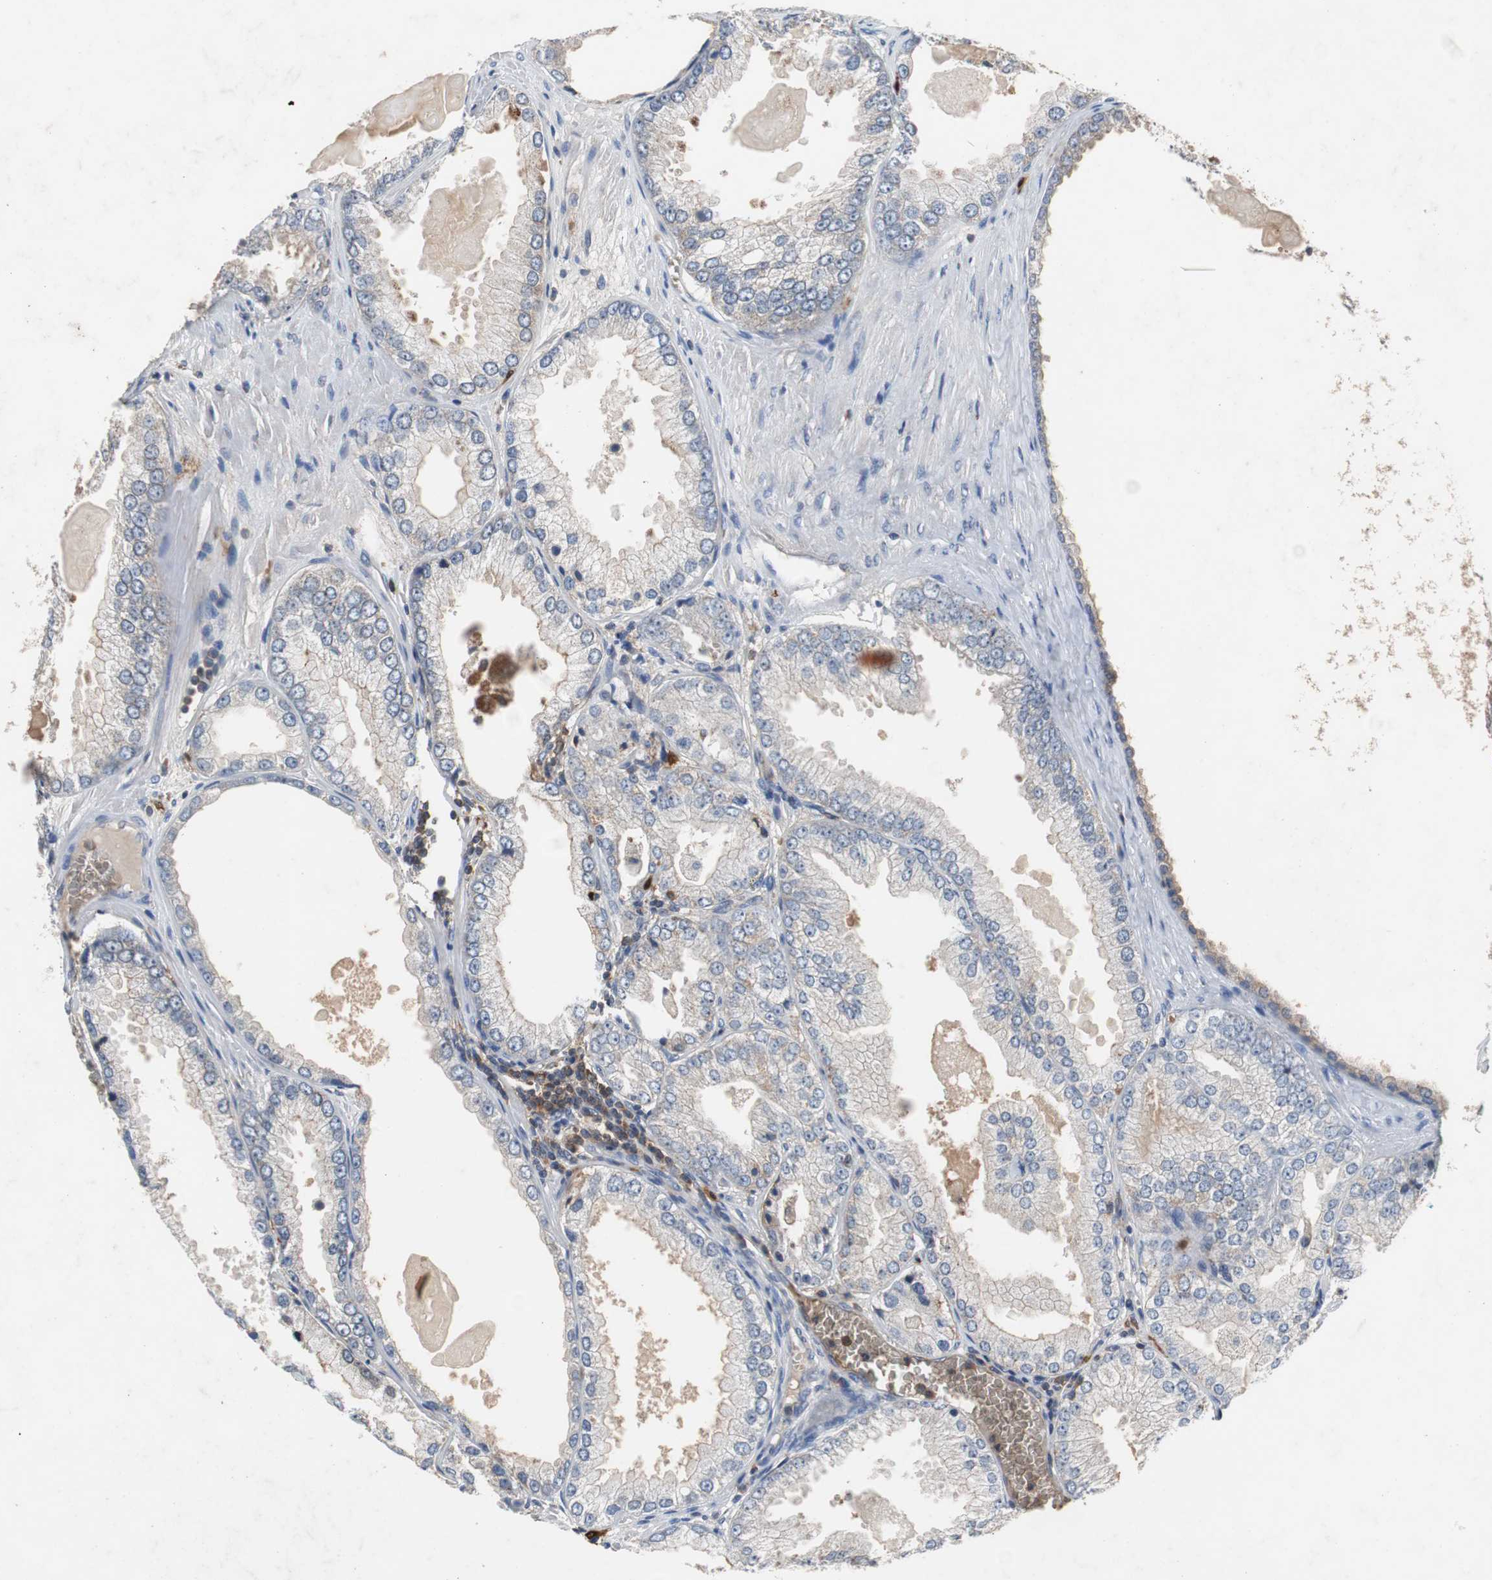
{"staining": {"intensity": "weak", "quantity": "25%-75%", "location": "cytoplasmic/membranous"}, "tissue": "prostate cancer", "cell_type": "Tumor cells", "image_type": "cancer", "snomed": [{"axis": "morphology", "description": "Adenocarcinoma, High grade"}, {"axis": "topography", "description": "Prostate"}], "caption": "Immunohistochemical staining of human prostate high-grade adenocarcinoma reveals low levels of weak cytoplasmic/membranous positivity in approximately 25%-75% of tumor cells.", "gene": "CALB2", "patient": {"sex": "male", "age": 61}}